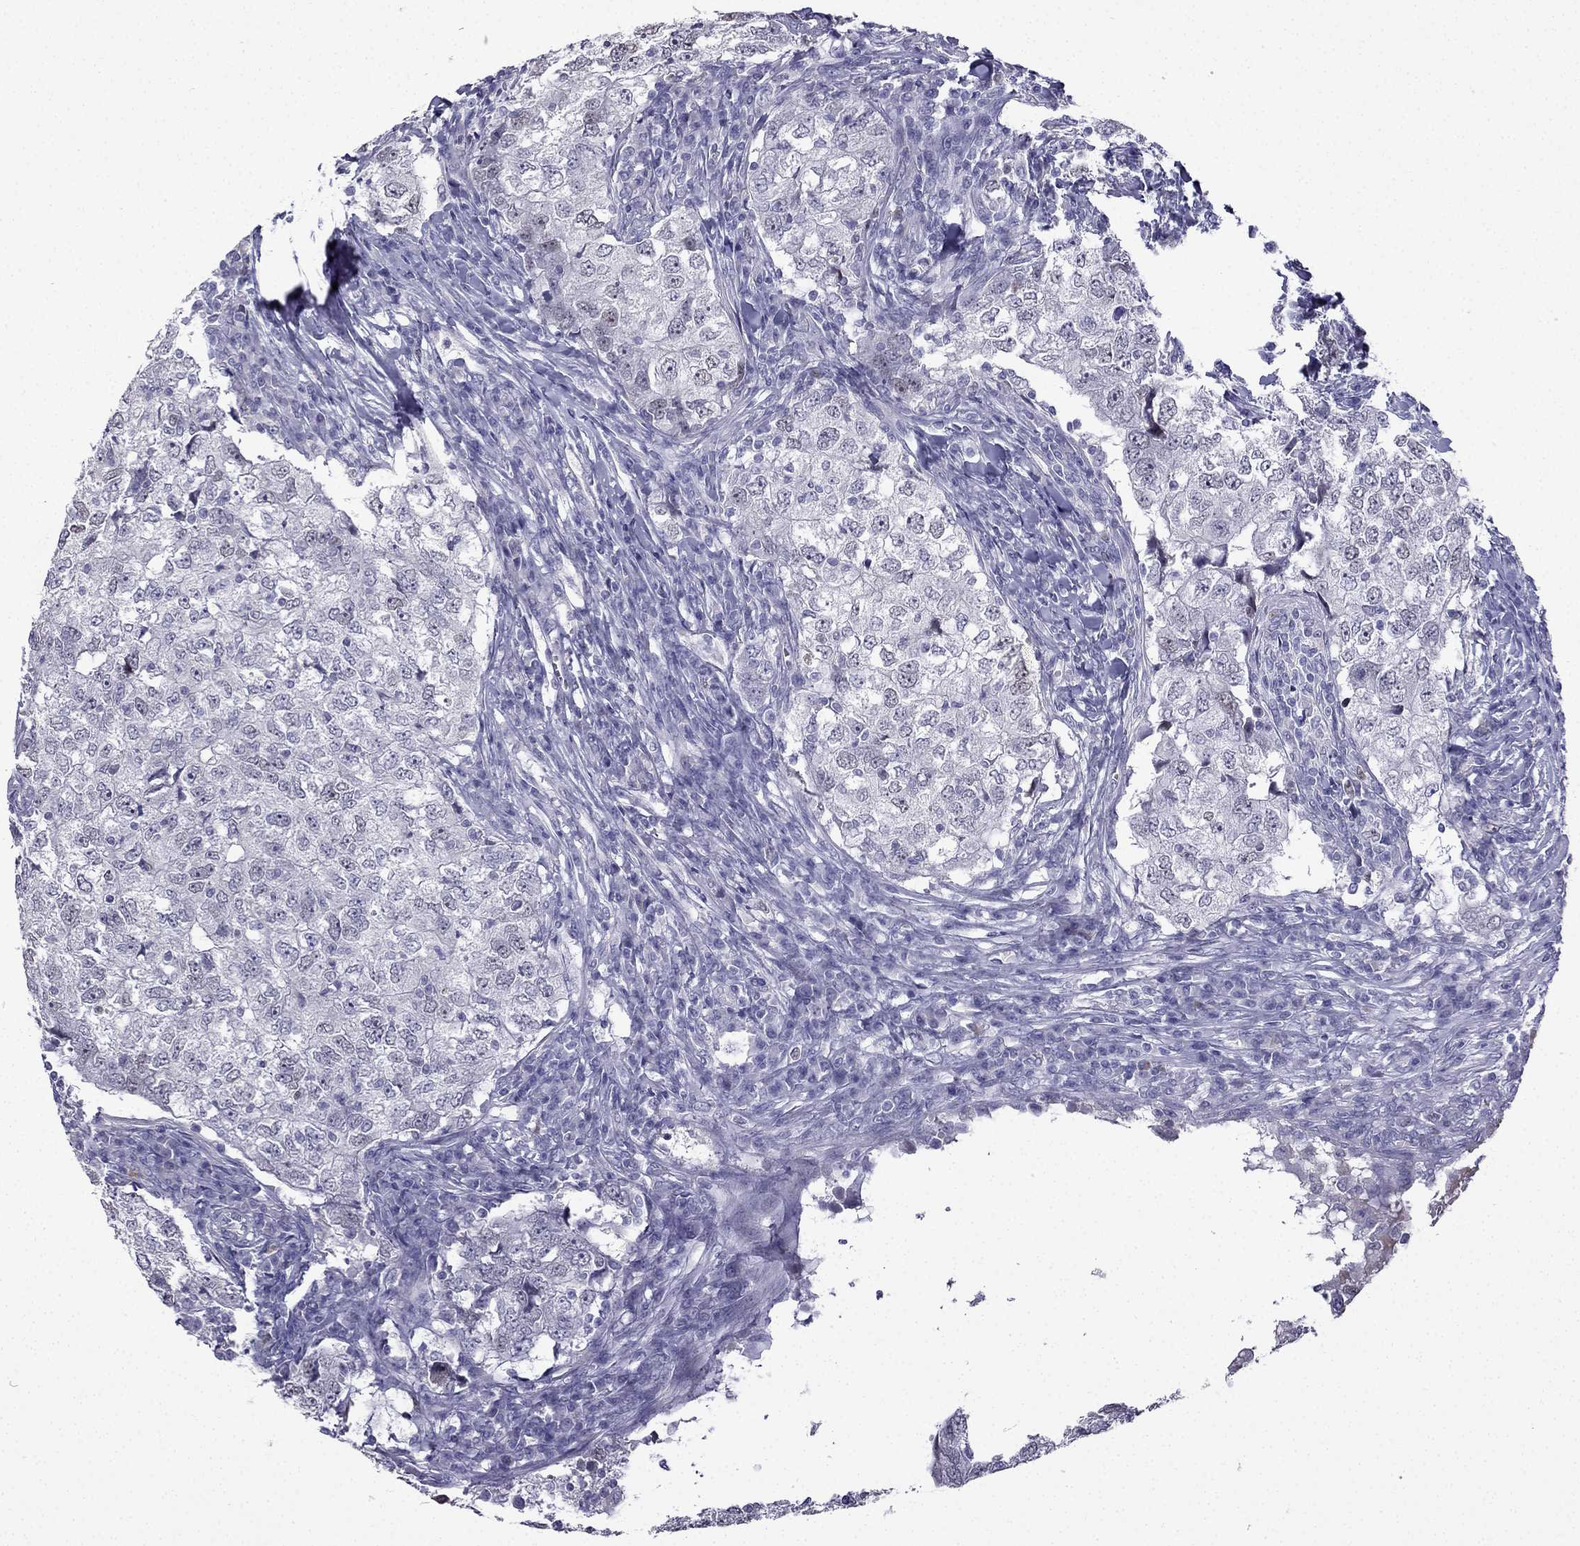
{"staining": {"intensity": "negative", "quantity": "none", "location": "none"}, "tissue": "breast cancer", "cell_type": "Tumor cells", "image_type": "cancer", "snomed": [{"axis": "morphology", "description": "Duct carcinoma"}, {"axis": "topography", "description": "Breast"}], "caption": "This is an immunohistochemistry micrograph of breast cancer. There is no positivity in tumor cells.", "gene": "UHRF1", "patient": {"sex": "female", "age": 30}}